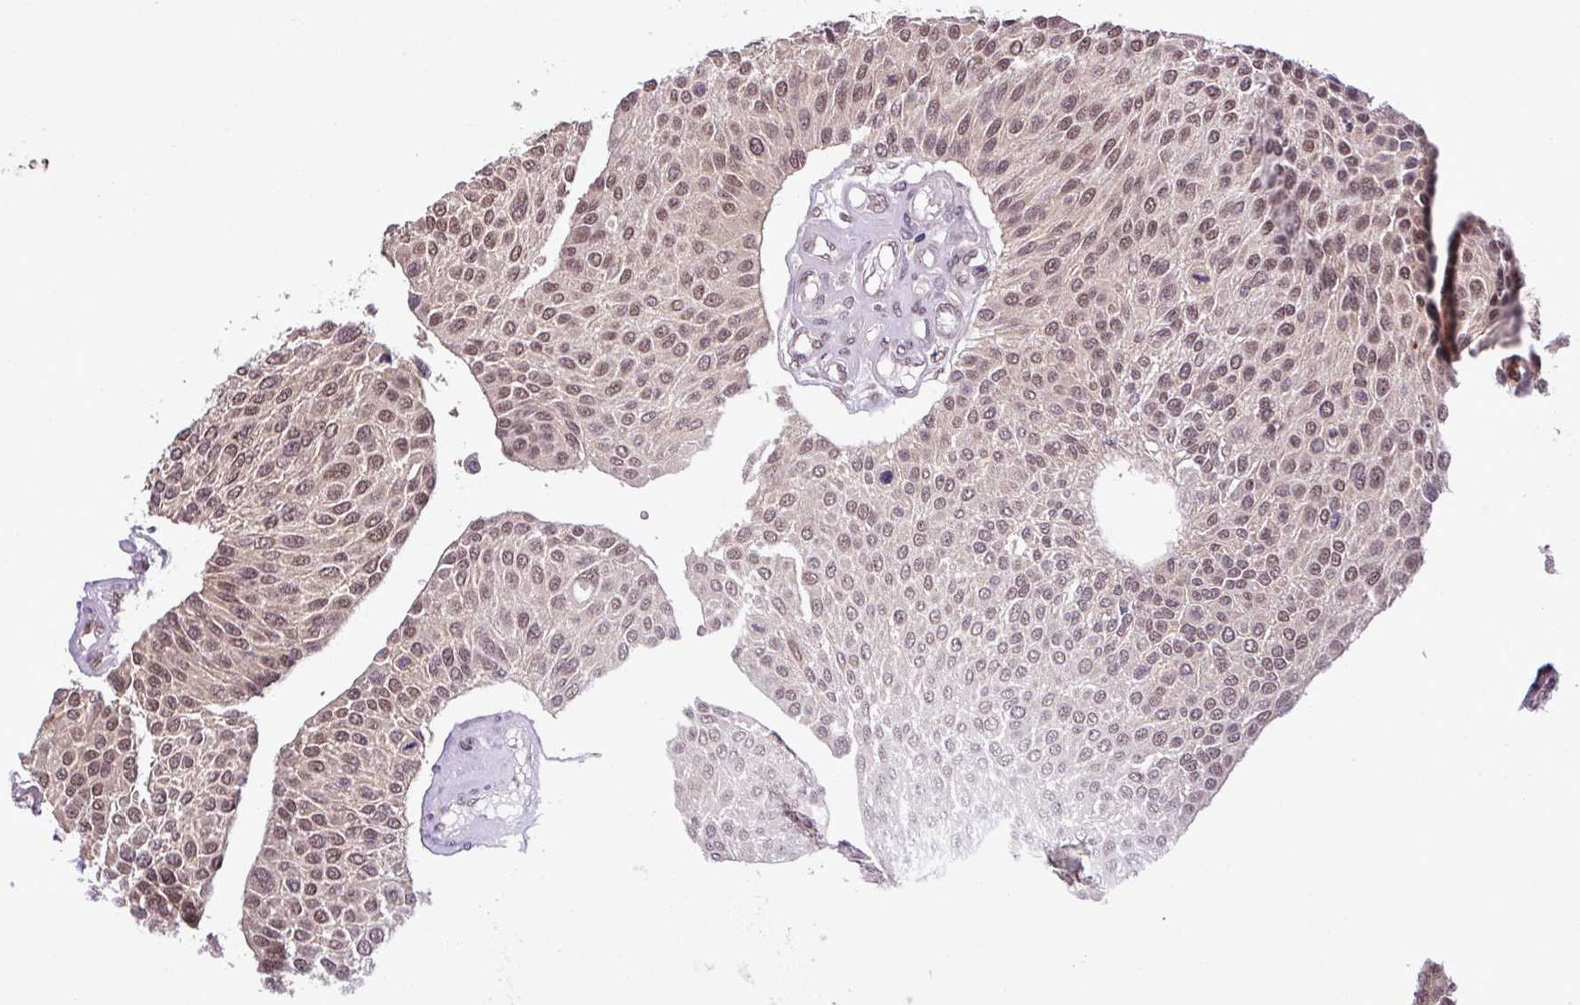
{"staining": {"intensity": "moderate", "quantity": ">75%", "location": "nuclear"}, "tissue": "urothelial cancer", "cell_type": "Tumor cells", "image_type": "cancer", "snomed": [{"axis": "morphology", "description": "Urothelial carcinoma, NOS"}, {"axis": "topography", "description": "Urinary bladder"}], "caption": "Urothelial cancer stained for a protein reveals moderate nuclear positivity in tumor cells.", "gene": "MFHAS1", "patient": {"sex": "male", "age": 55}}